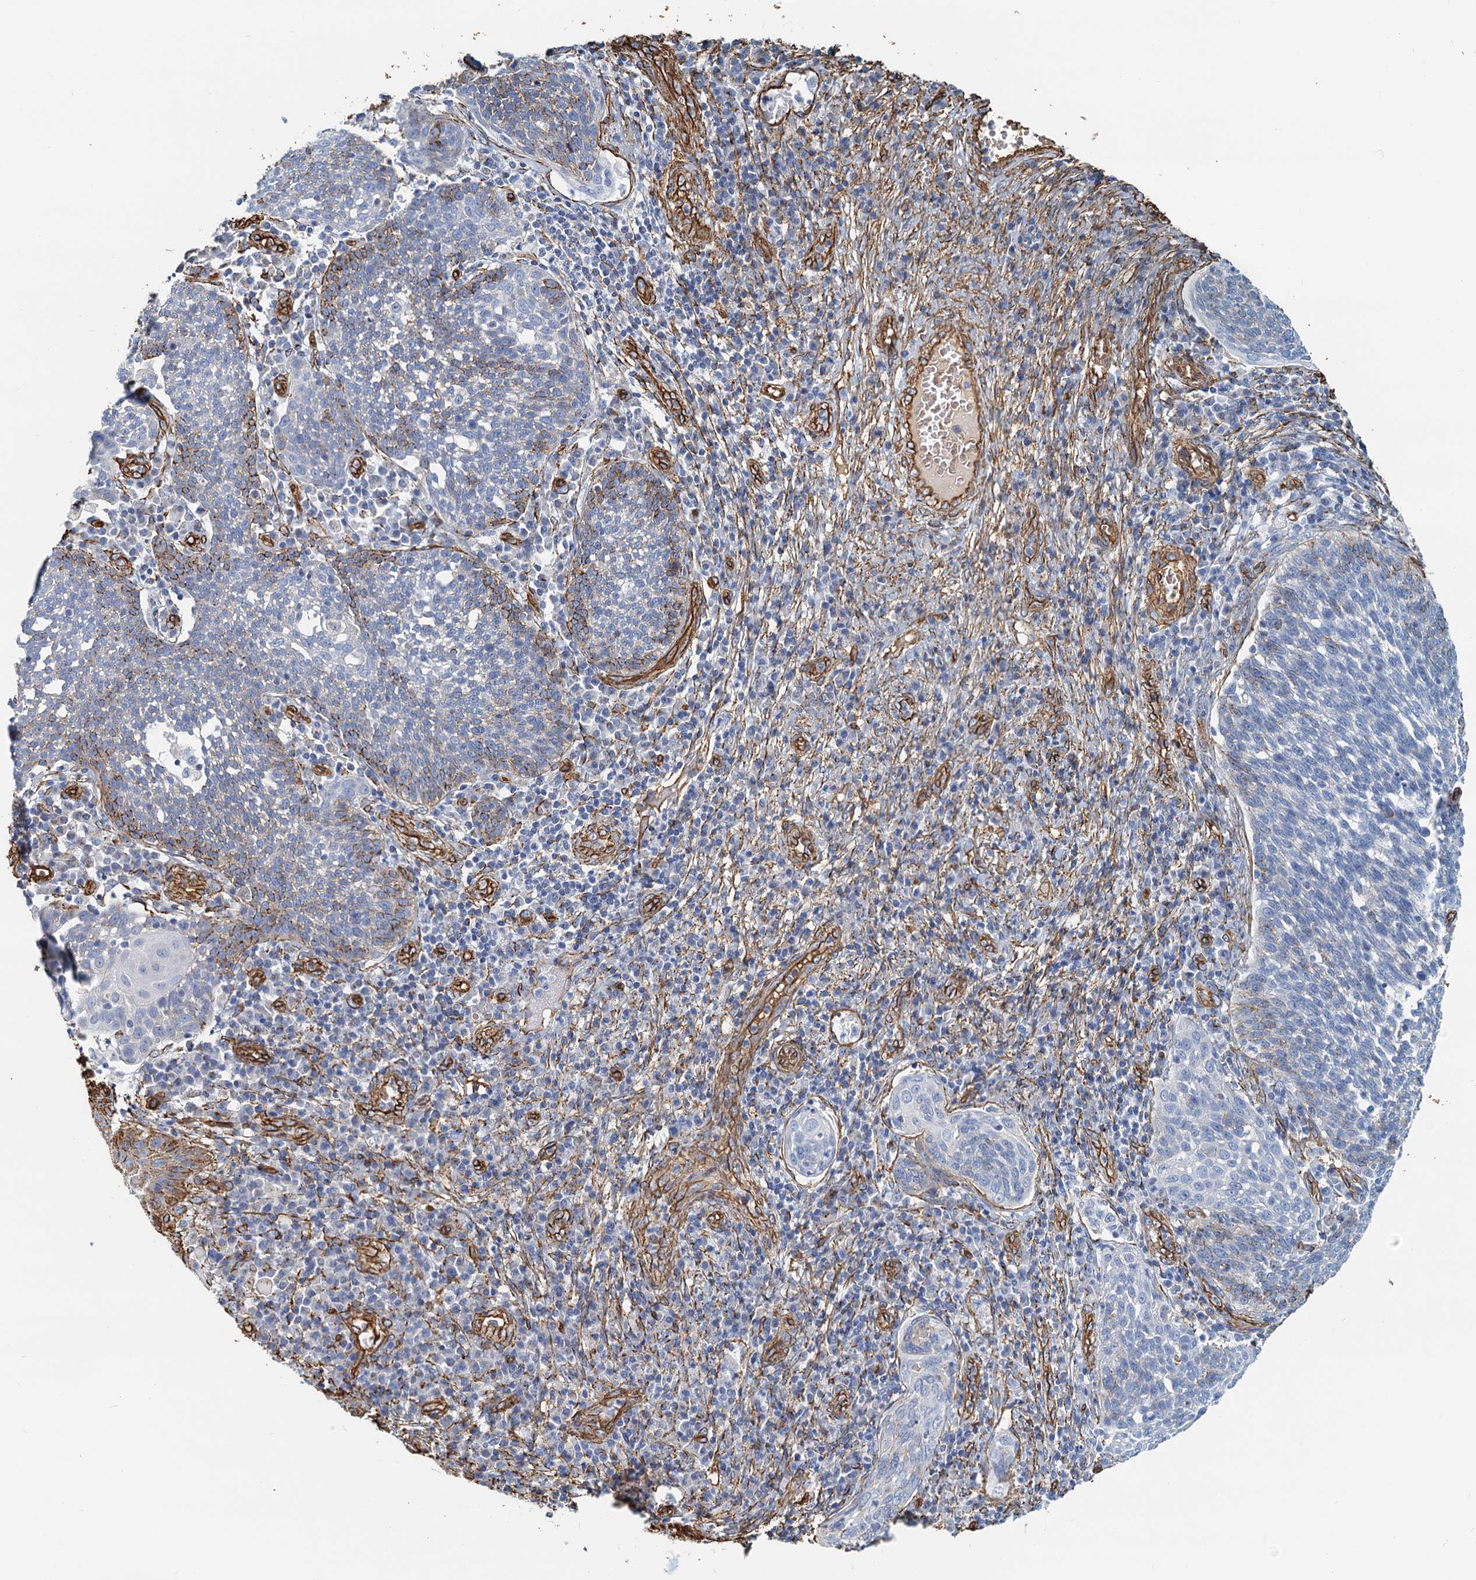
{"staining": {"intensity": "moderate", "quantity": "<25%", "location": "cytoplasmic/membranous"}, "tissue": "cervical cancer", "cell_type": "Tumor cells", "image_type": "cancer", "snomed": [{"axis": "morphology", "description": "Squamous cell carcinoma, NOS"}, {"axis": "topography", "description": "Cervix"}], "caption": "Immunohistochemical staining of human cervical cancer (squamous cell carcinoma) shows low levels of moderate cytoplasmic/membranous protein staining in about <25% of tumor cells.", "gene": "DGKG", "patient": {"sex": "female", "age": 34}}